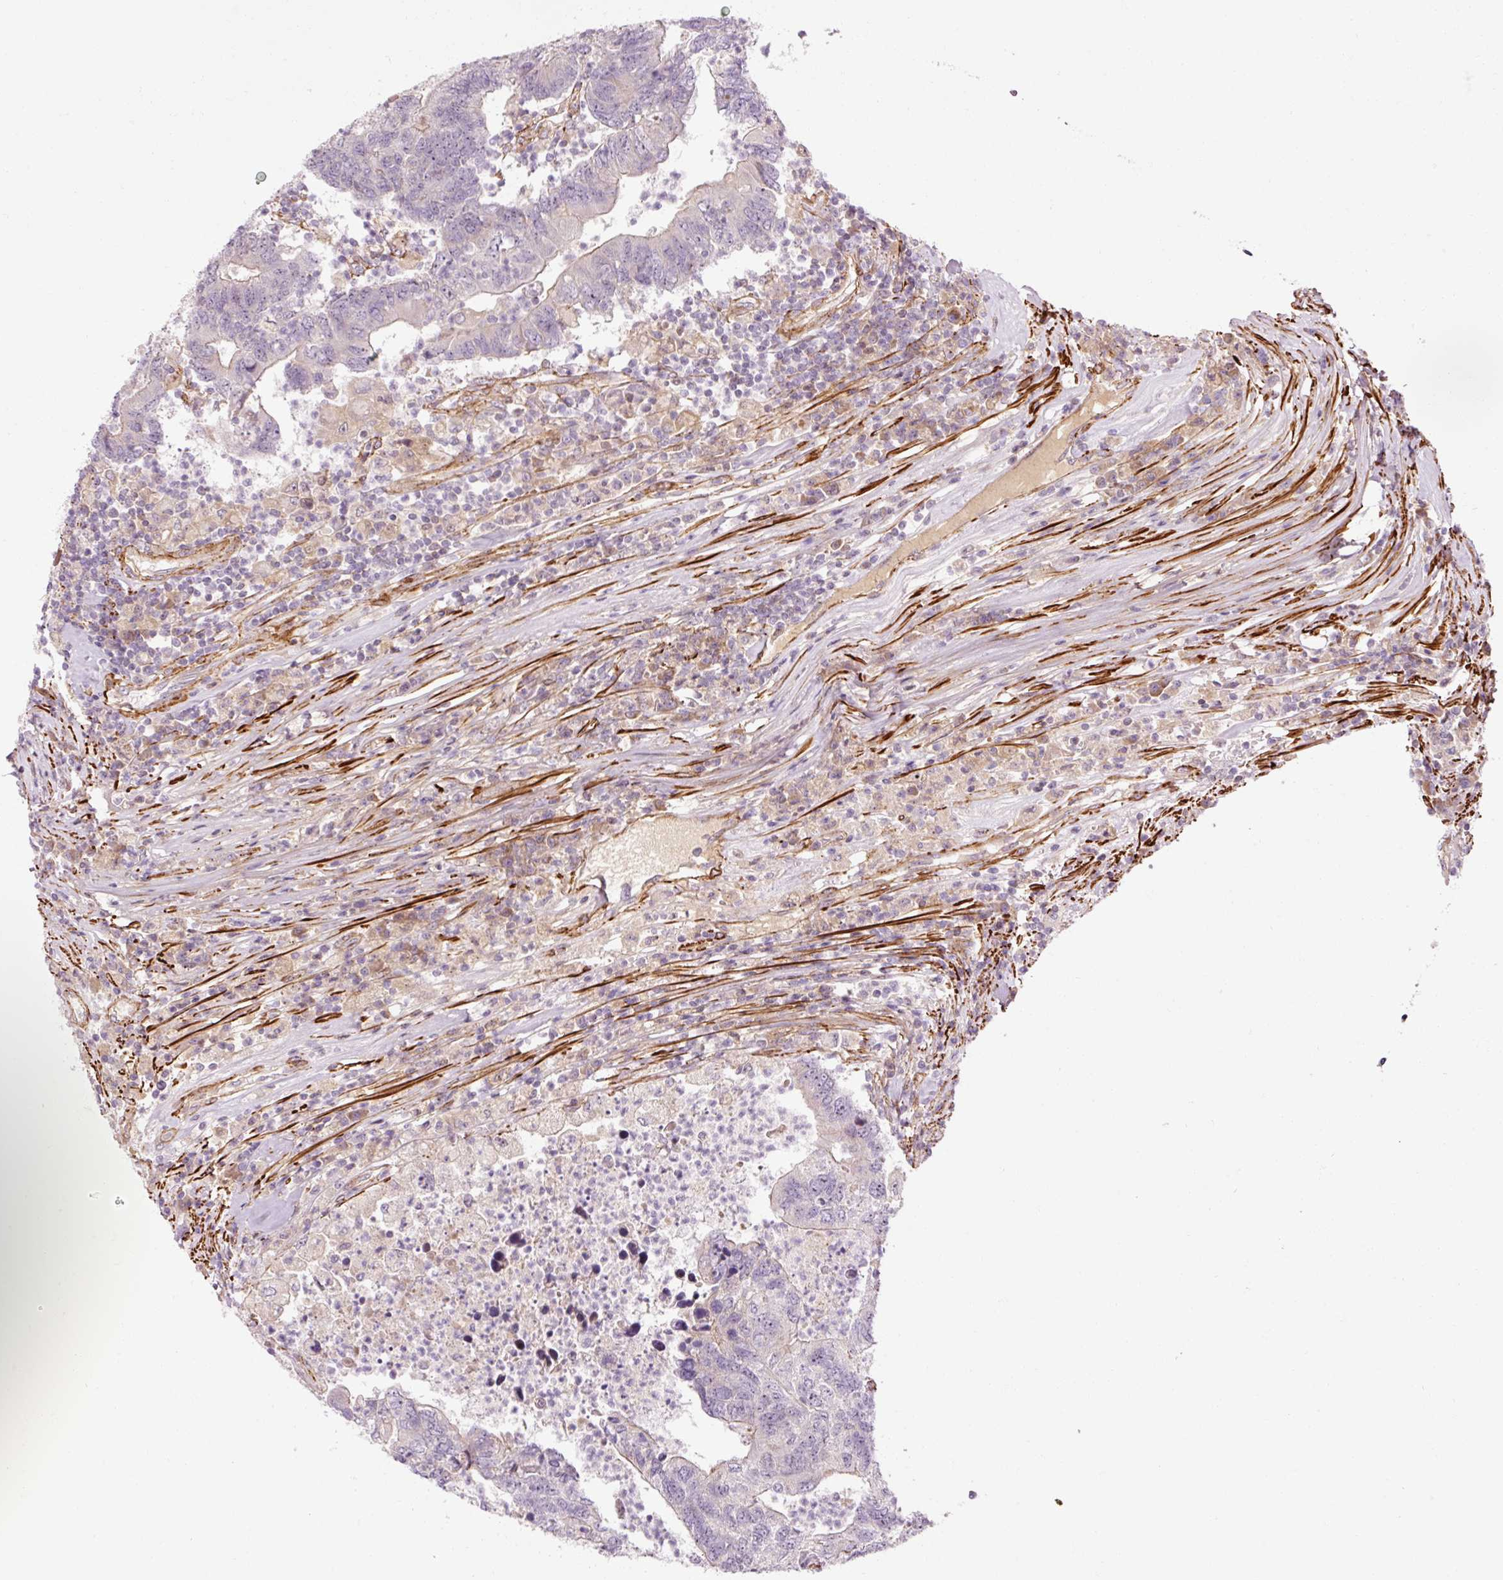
{"staining": {"intensity": "weak", "quantity": "<25%", "location": "cytoplasmic/membranous"}, "tissue": "colorectal cancer", "cell_type": "Tumor cells", "image_type": "cancer", "snomed": [{"axis": "morphology", "description": "Adenocarcinoma, NOS"}, {"axis": "topography", "description": "Colon"}], "caption": "Immunohistochemistry micrograph of neoplastic tissue: human colorectal cancer (adenocarcinoma) stained with DAB (3,3'-diaminobenzidine) reveals no significant protein expression in tumor cells. (Immunohistochemistry (ihc), brightfield microscopy, high magnification).", "gene": "ANKRD20A1", "patient": {"sex": "female", "age": 48}}